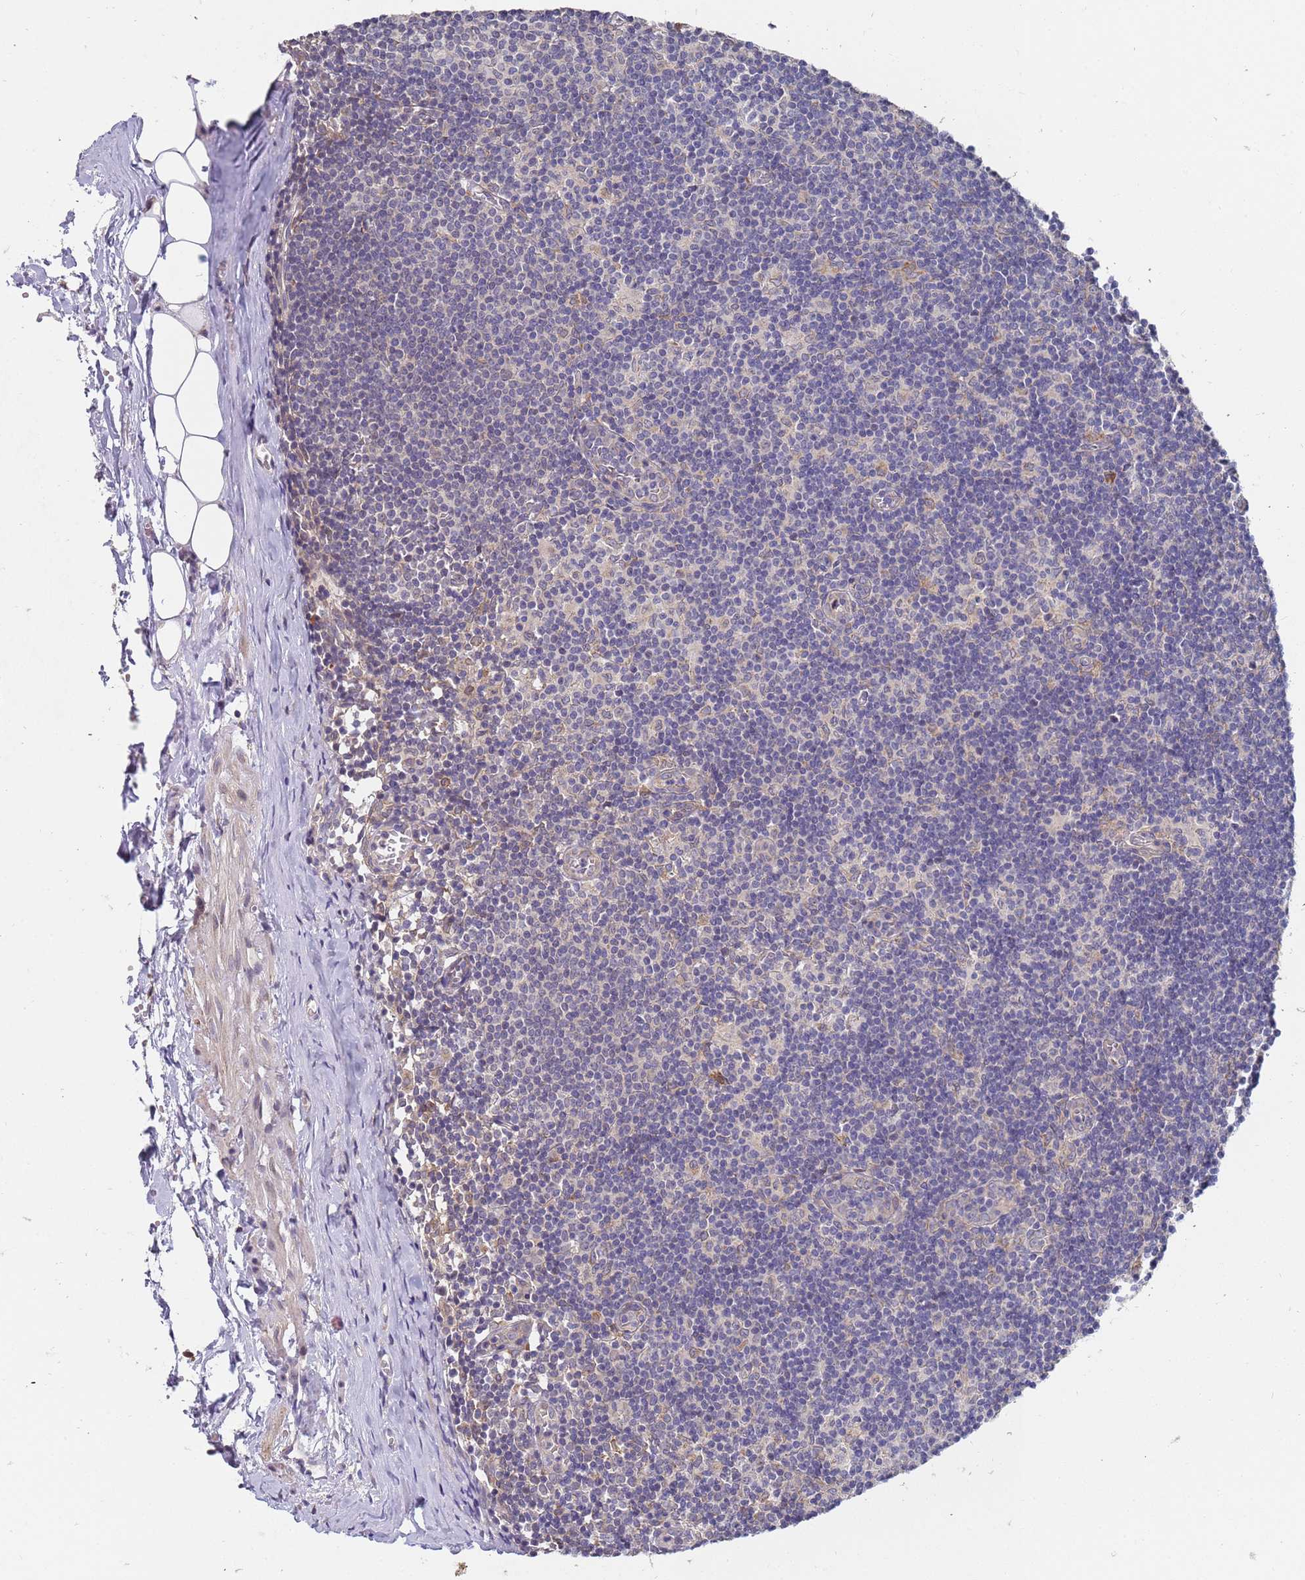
{"staining": {"intensity": "negative", "quantity": "none", "location": "none"}, "tissue": "lymph node", "cell_type": "Germinal center cells", "image_type": "normal", "snomed": [{"axis": "morphology", "description": "Normal tissue, NOS"}, {"axis": "topography", "description": "Lymph node"}], "caption": "A histopathology image of lymph node stained for a protein demonstrates no brown staining in germinal center cells. Brightfield microscopy of immunohistochemistry (IHC) stained with DAB (brown) and hematoxylin (blue), captured at high magnification.", "gene": "VRK2", "patient": {"sex": "female", "age": 42}}